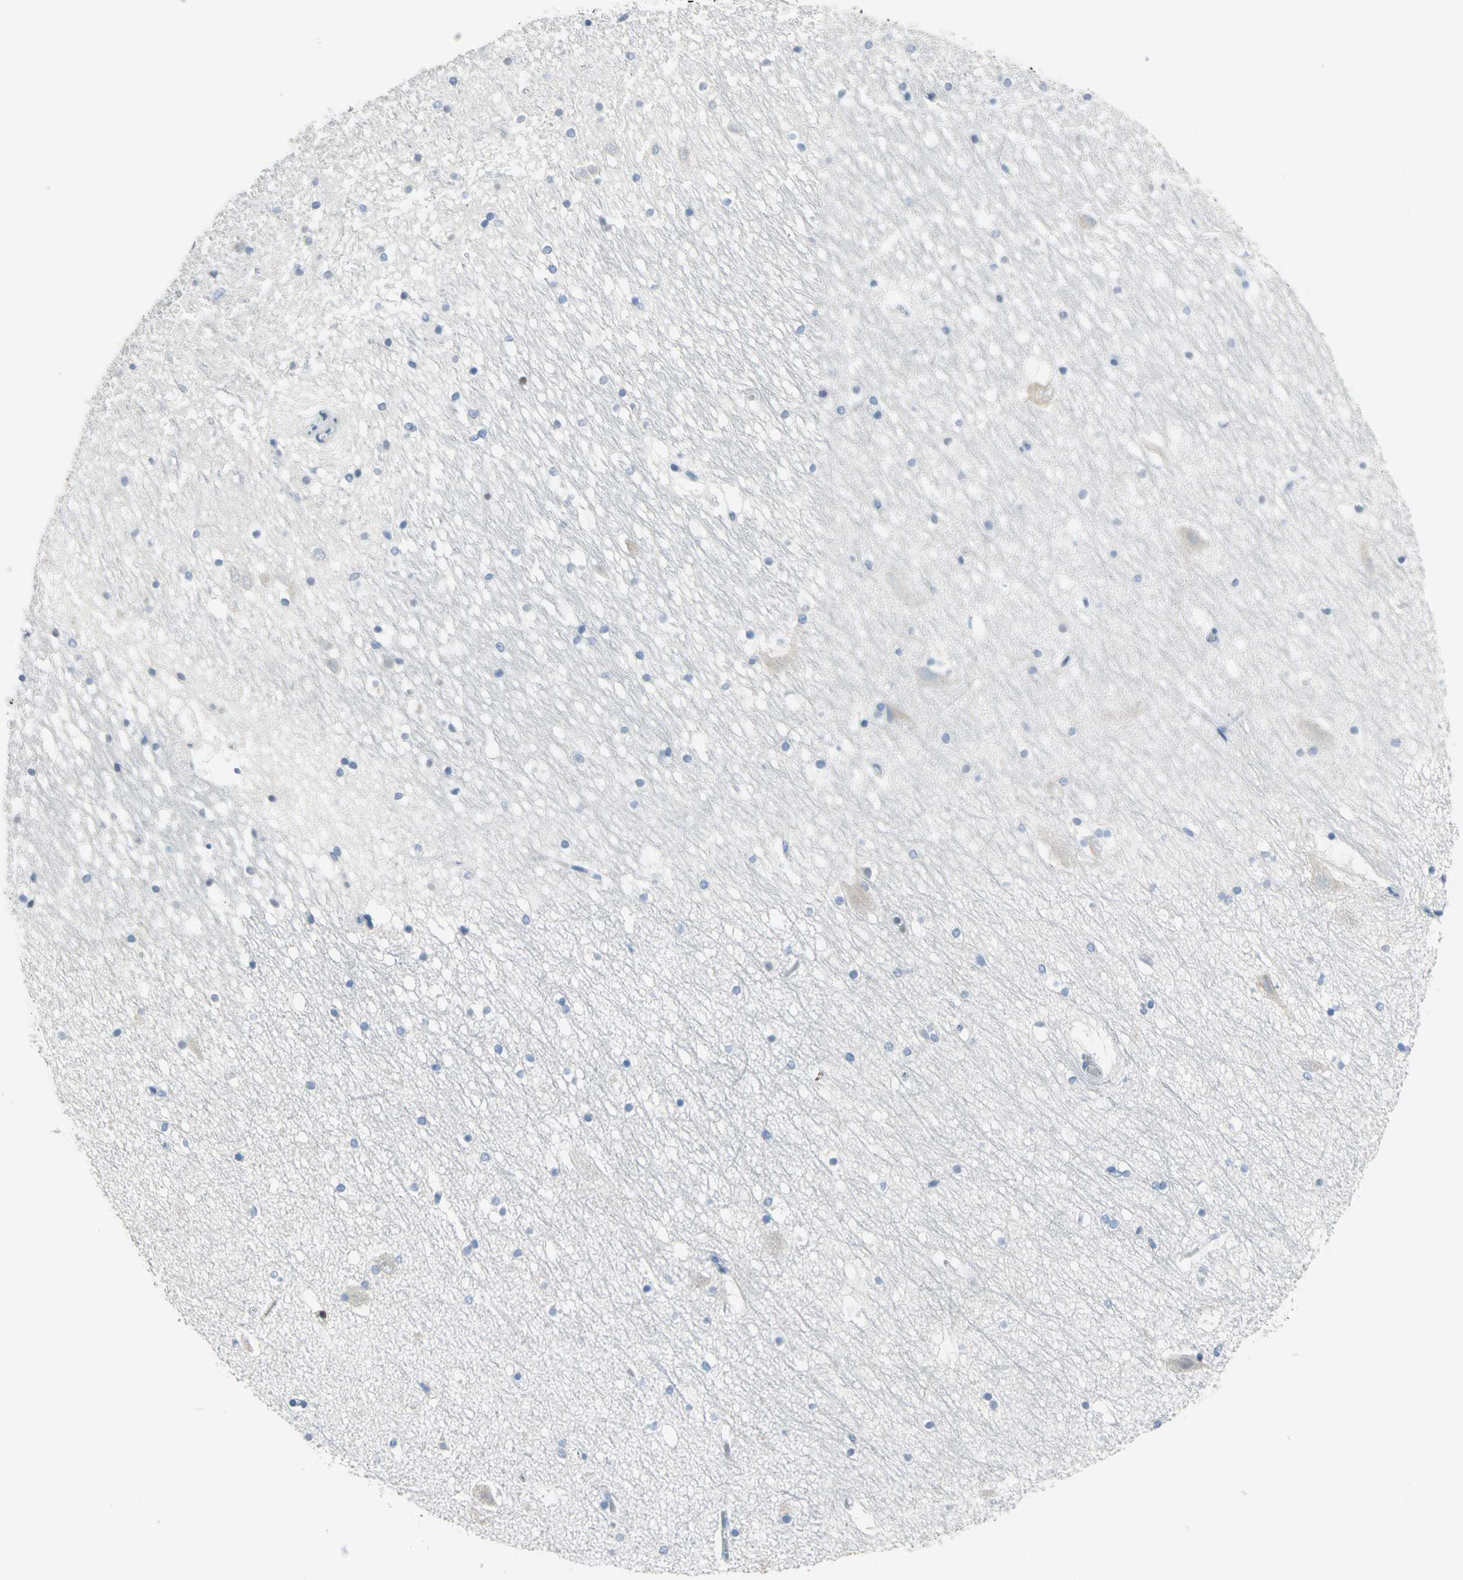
{"staining": {"intensity": "negative", "quantity": "none", "location": "none"}, "tissue": "hippocampus", "cell_type": "Glial cells", "image_type": "normal", "snomed": [{"axis": "morphology", "description": "Normal tissue, NOS"}, {"axis": "topography", "description": "Hippocampus"}], "caption": "The micrograph demonstrates no staining of glial cells in normal hippocampus. The staining is performed using DAB brown chromogen with nuclei counter-stained in using hematoxylin.", "gene": "MCM3", "patient": {"sex": "male", "age": 45}}